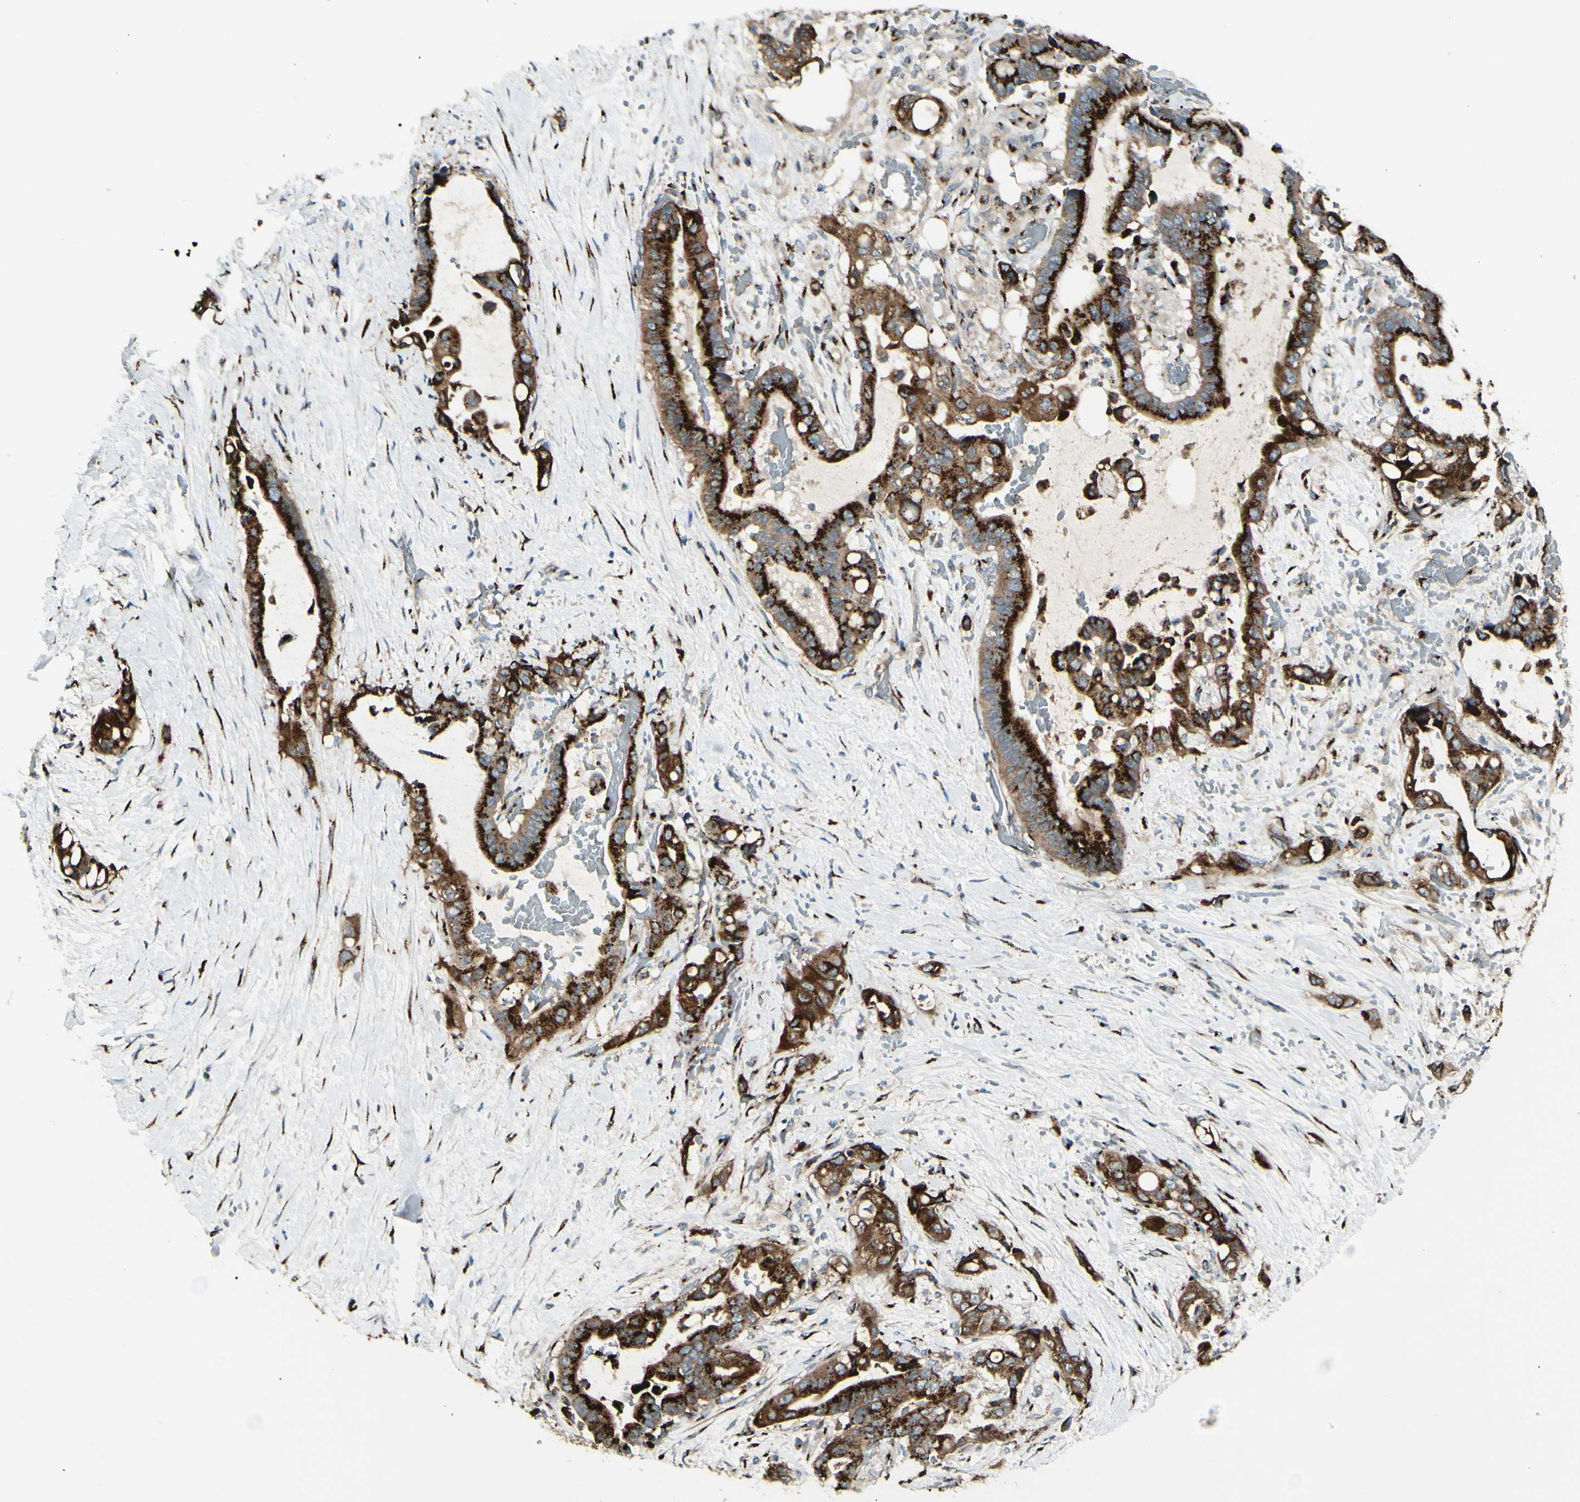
{"staining": {"intensity": "strong", "quantity": ">75%", "location": "cytoplasmic/membranous"}, "tissue": "liver cancer", "cell_type": "Tumor cells", "image_type": "cancer", "snomed": [{"axis": "morphology", "description": "Cholangiocarcinoma"}, {"axis": "topography", "description": "Liver"}], "caption": "Approximately >75% of tumor cells in human liver cancer demonstrate strong cytoplasmic/membranous protein positivity as visualized by brown immunohistochemical staining.", "gene": "BPNT2", "patient": {"sex": "female", "age": 61}}